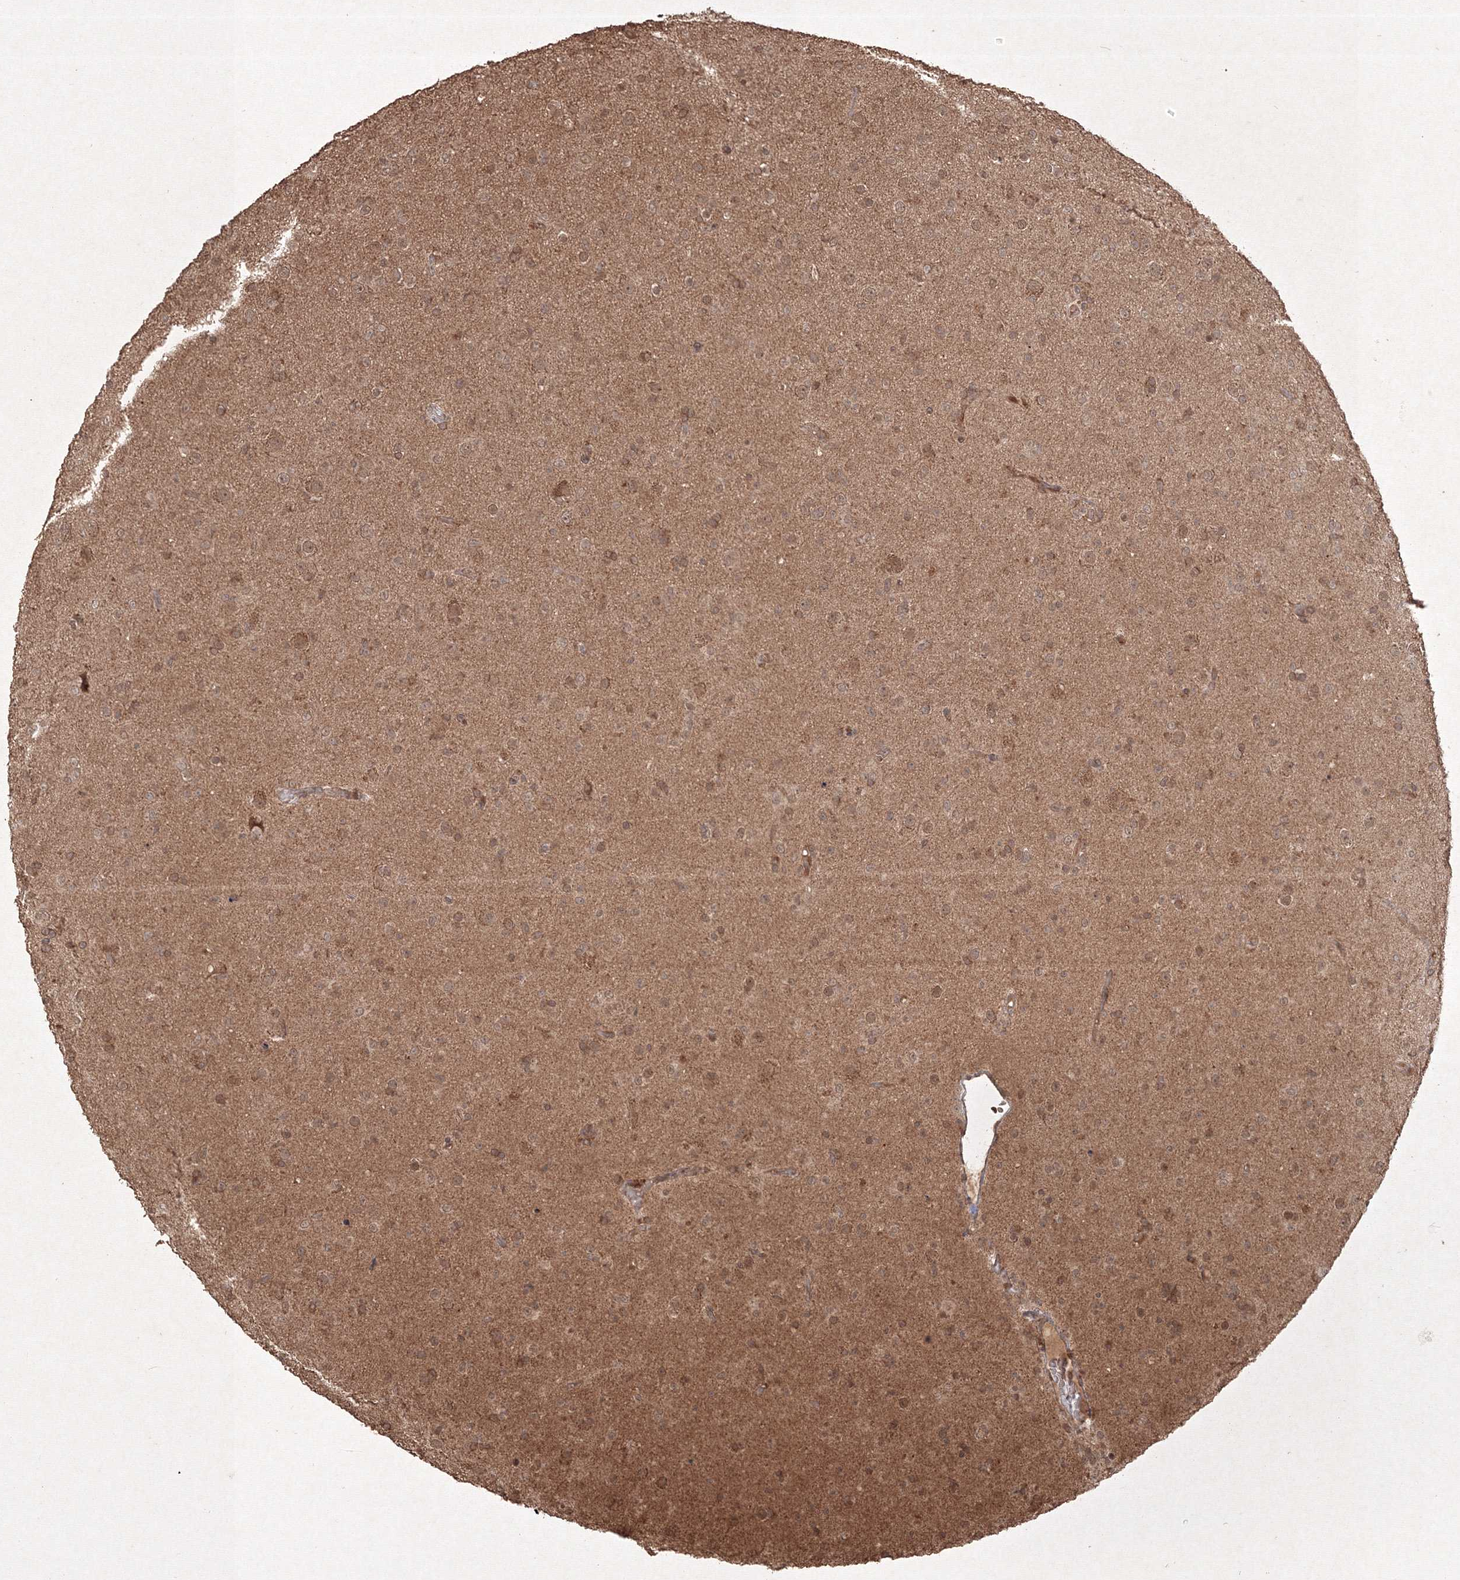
{"staining": {"intensity": "moderate", "quantity": ">75%", "location": "cytoplasmic/membranous,nuclear"}, "tissue": "glioma", "cell_type": "Tumor cells", "image_type": "cancer", "snomed": [{"axis": "morphology", "description": "Glioma, malignant, Low grade"}, {"axis": "topography", "description": "Brain"}], "caption": "Malignant glioma (low-grade) stained with a protein marker demonstrates moderate staining in tumor cells.", "gene": "PELI3", "patient": {"sex": "male", "age": 65}}